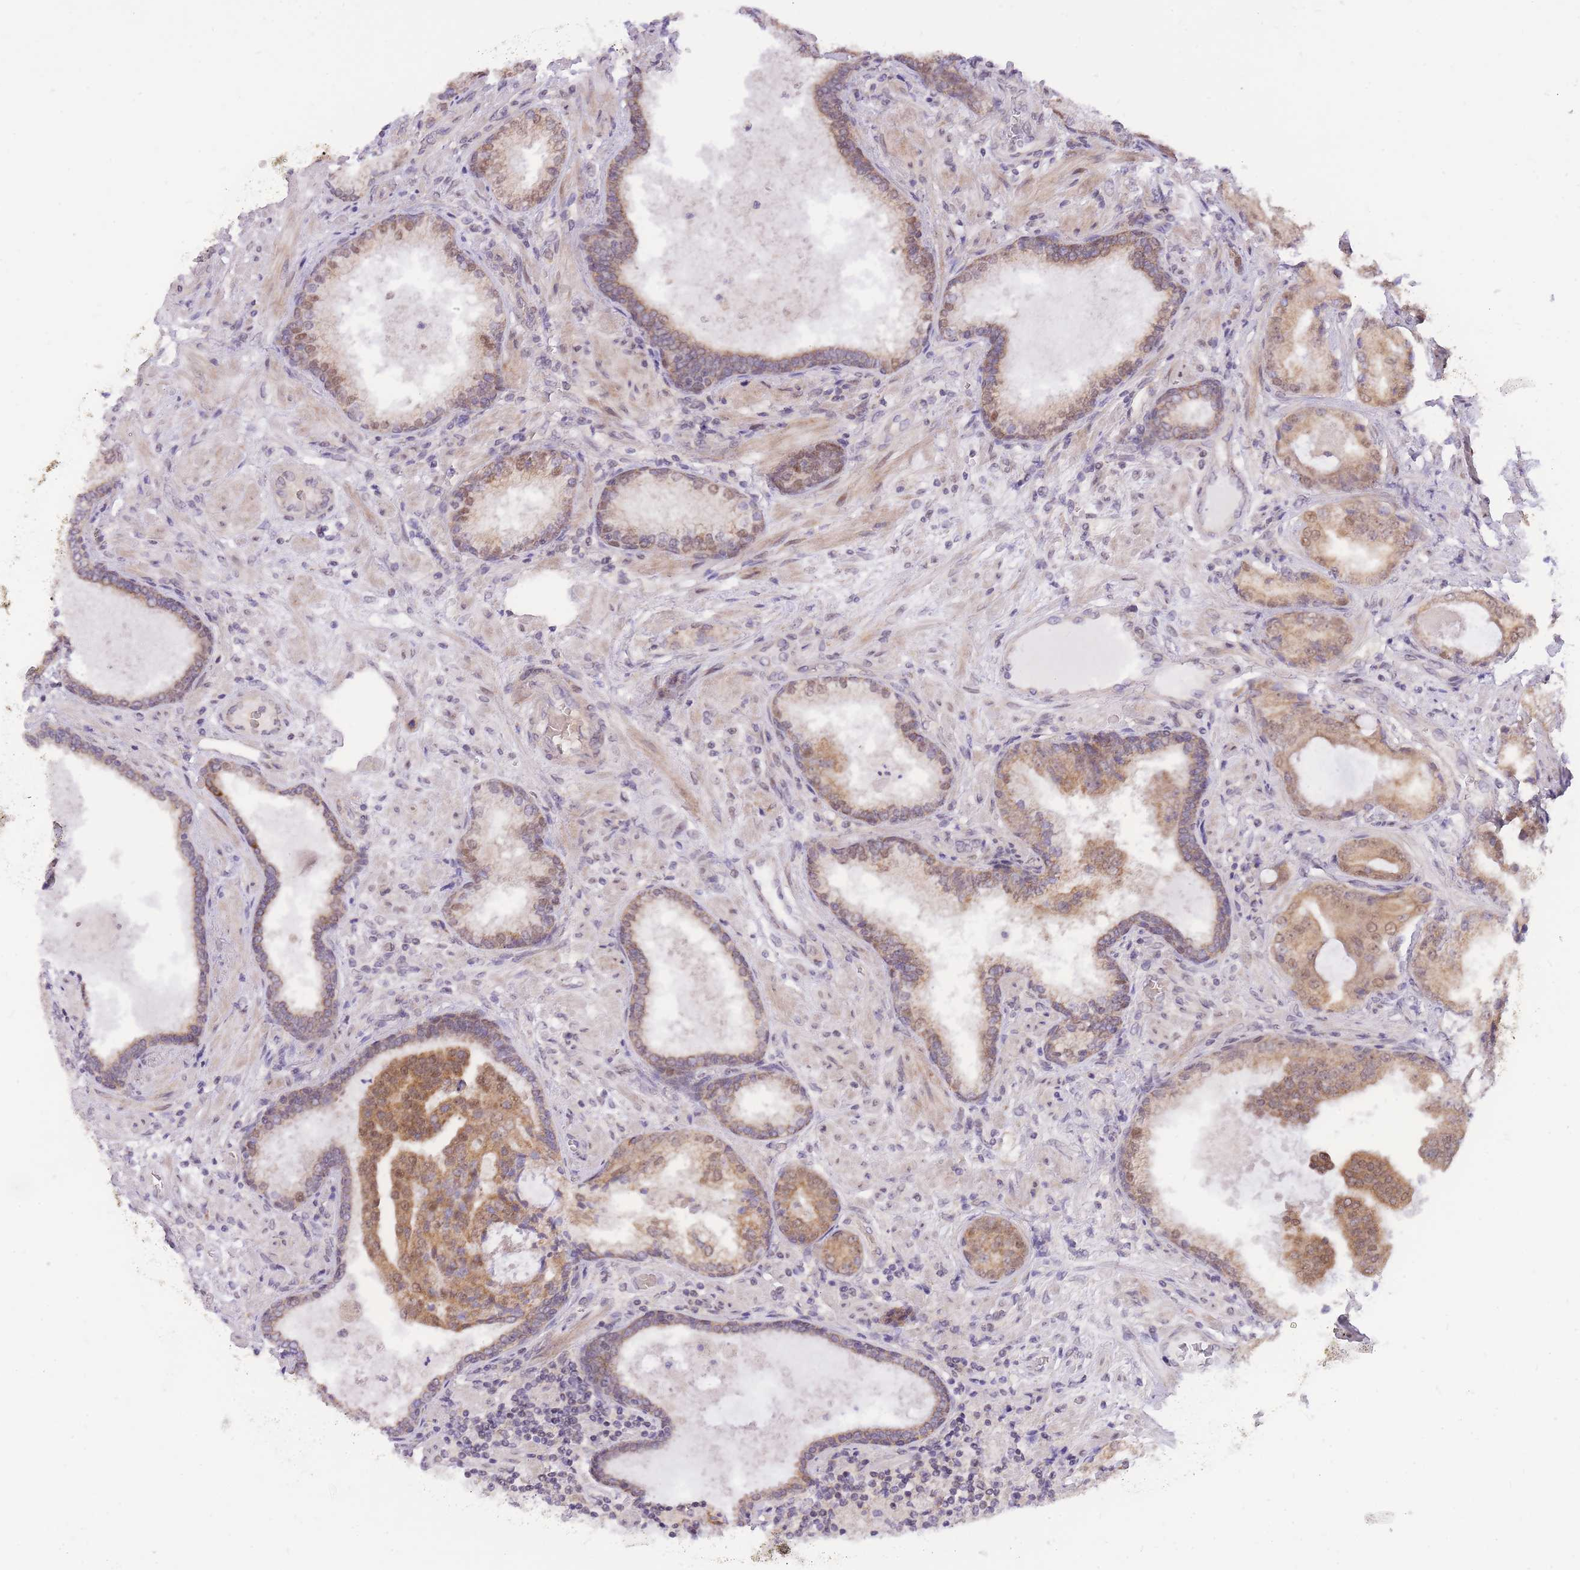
{"staining": {"intensity": "moderate", "quantity": ">75%", "location": "cytoplasmic/membranous,nuclear"}, "tissue": "prostate cancer", "cell_type": "Tumor cells", "image_type": "cancer", "snomed": [{"axis": "morphology", "description": "Adenocarcinoma, High grade"}, {"axis": "topography", "description": "Prostate"}], "caption": "Prostate cancer stained for a protein (brown) demonstrates moderate cytoplasmic/membranous and nuclear positive positivity in about >75% of tumor cells.", "gene": "MINDY2", "patient": {"sex": "male", "age": 68}}